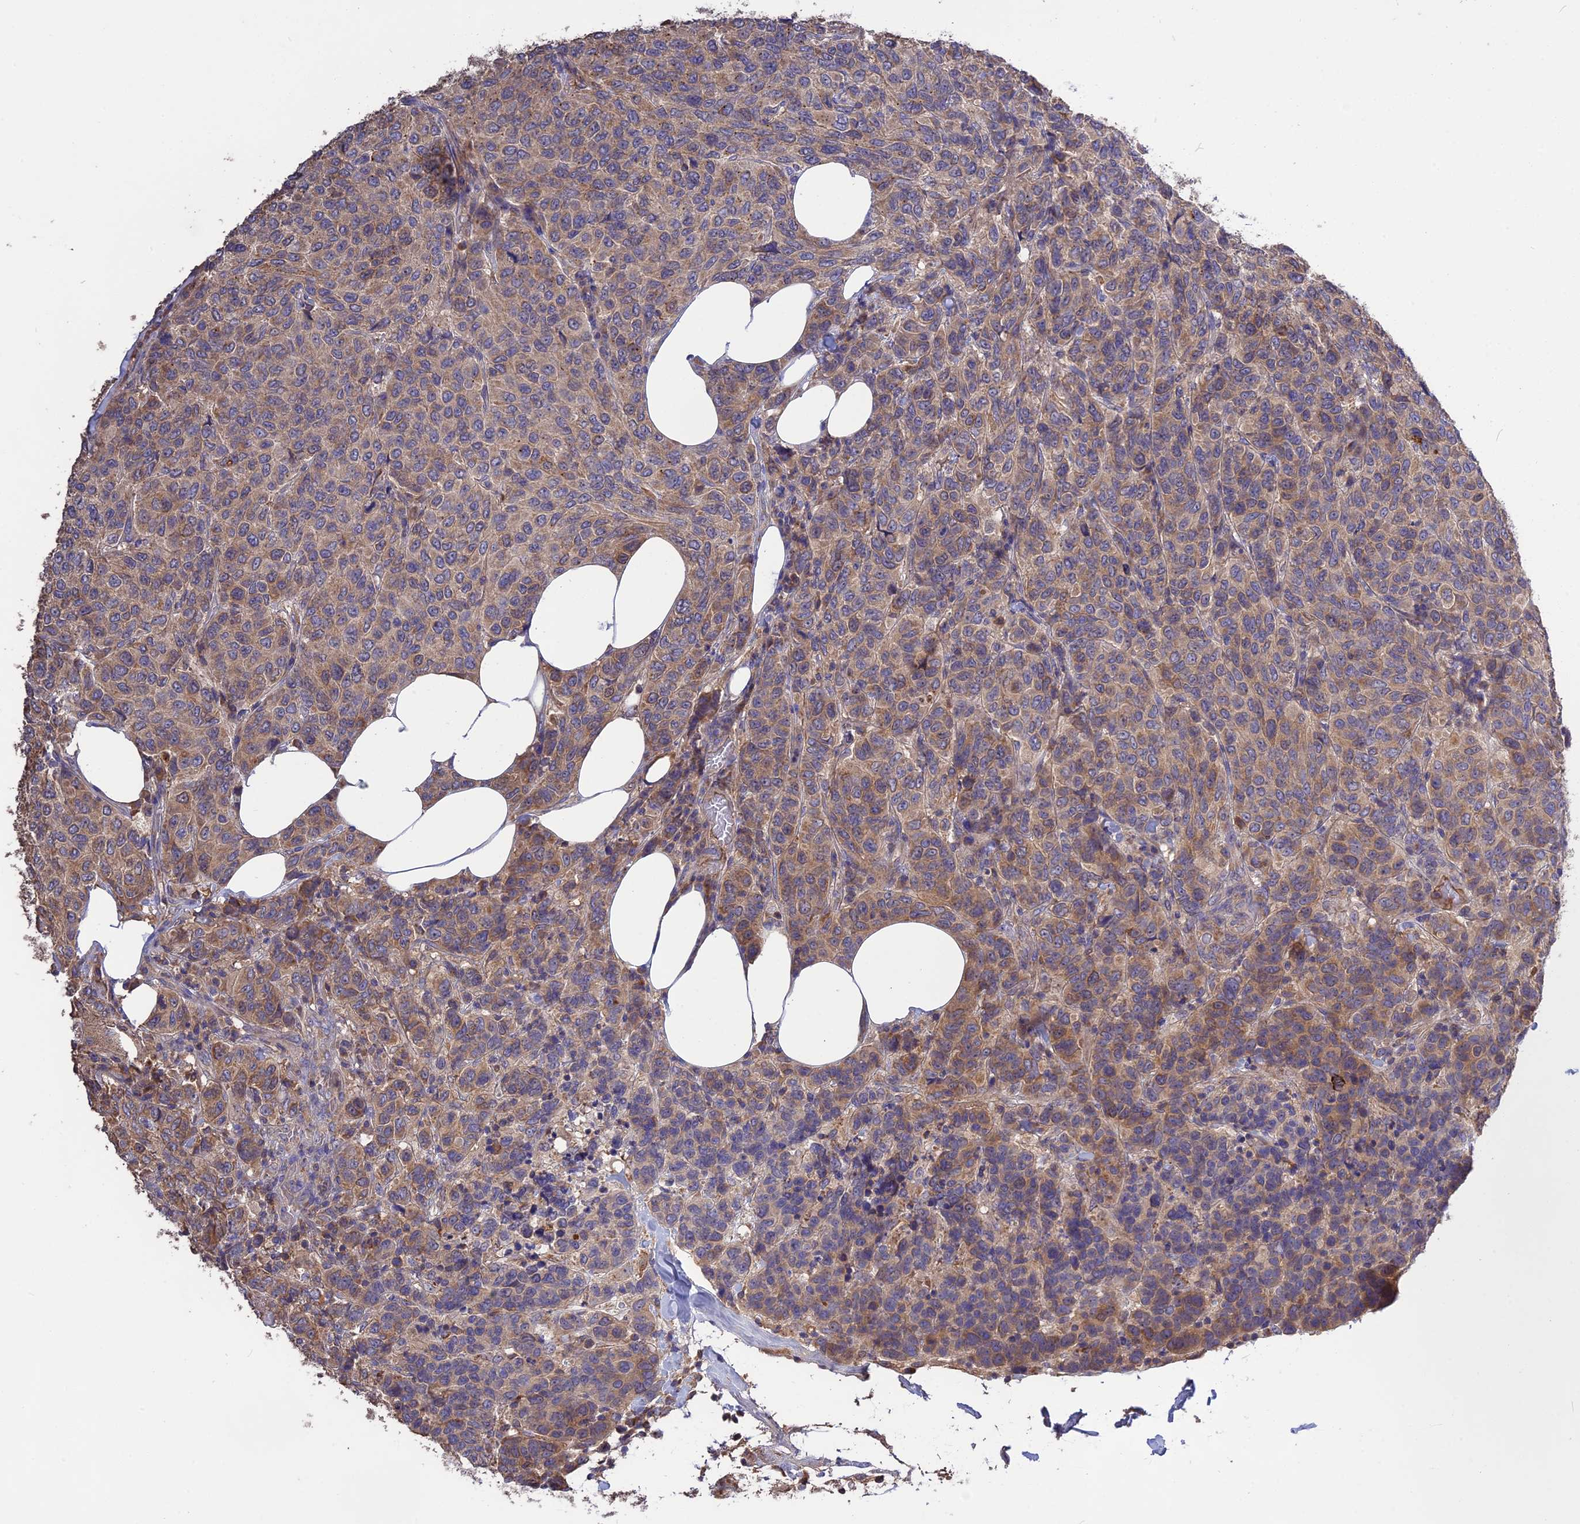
{"staining": {"intensity": "moderate", "quantity": "<25%", "location": "cytoplasmic/membranous"}, "tissue": "breast cancer", "cell_type": "Tumor cells", "image_type": "cancer", "snomed": [{"axis": "morphology", "description": "Duct carcinoma"}, {"axis": "topography", "description": "Breast"}], "caption": "Breast invasive ductal carcinoma stained with immunohistochemistry (IHC) shows moderate cytoplasmic/membranous expression in approximately <25% of tumor cells.", "gene": "NUDT8", "patient": {"sex": "female", "age": 55}}